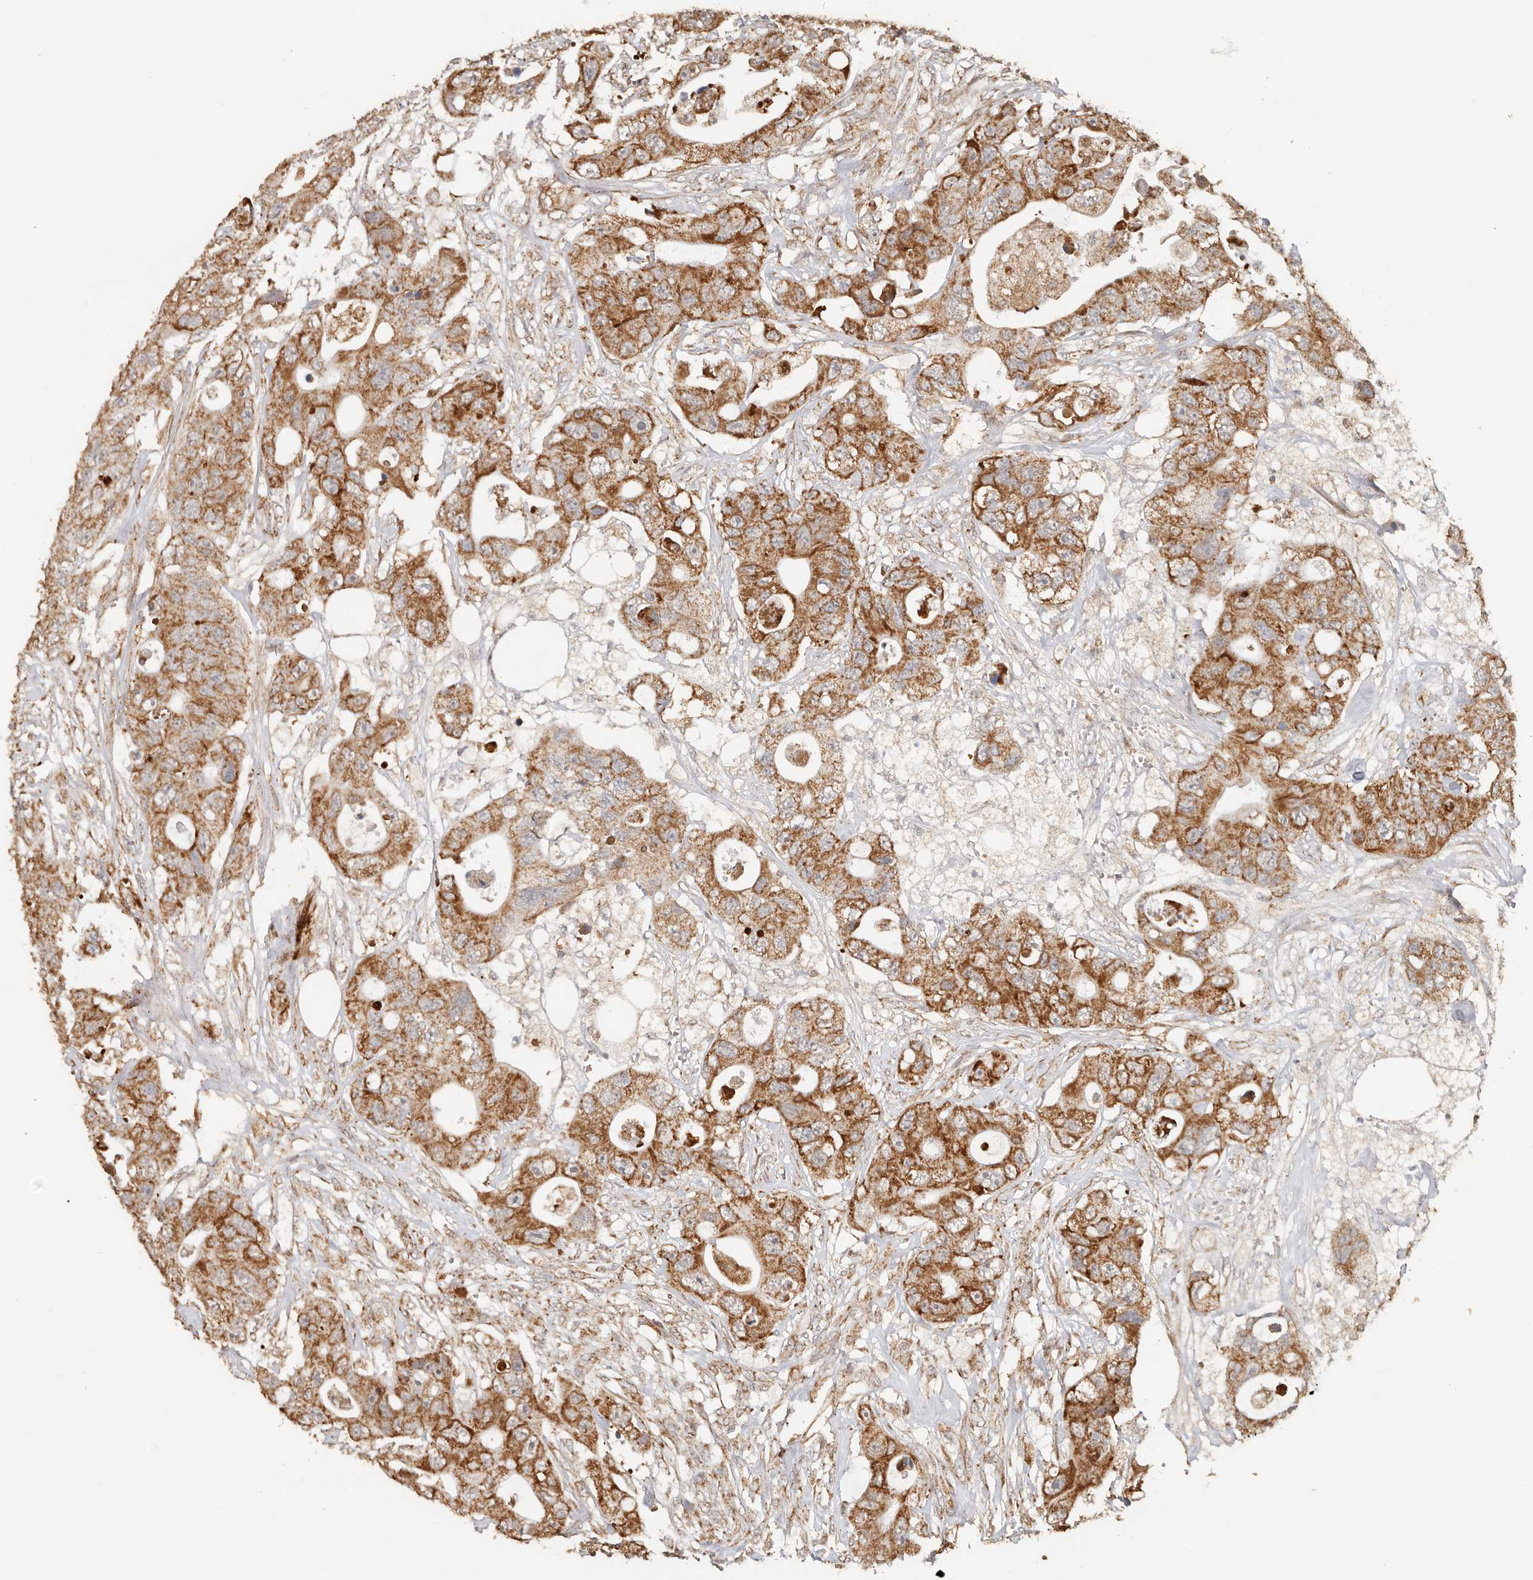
{"staining": {"intensity": "strong", "quantity": ">75%", "location": "cytoplasmic/membranous"}, "tissue": "colorectal cancer", "cell_type": "Tumor cells", "image_type": "cancer", "snomed": [{"axis": "morphology", "description": "Adenocarcinoma, NOS"}, {"axis": "topography", "description": "Colon"}], "caption": "IHC image of human colorectal adenocarcinoma stained for a protein (brown), which reveals high levels of strong cytoplasmic/membranous staining in approximately >75% of tumor cells.", "gene": "NDUFB11", "patient": {"sex": "female", "age": 46}}